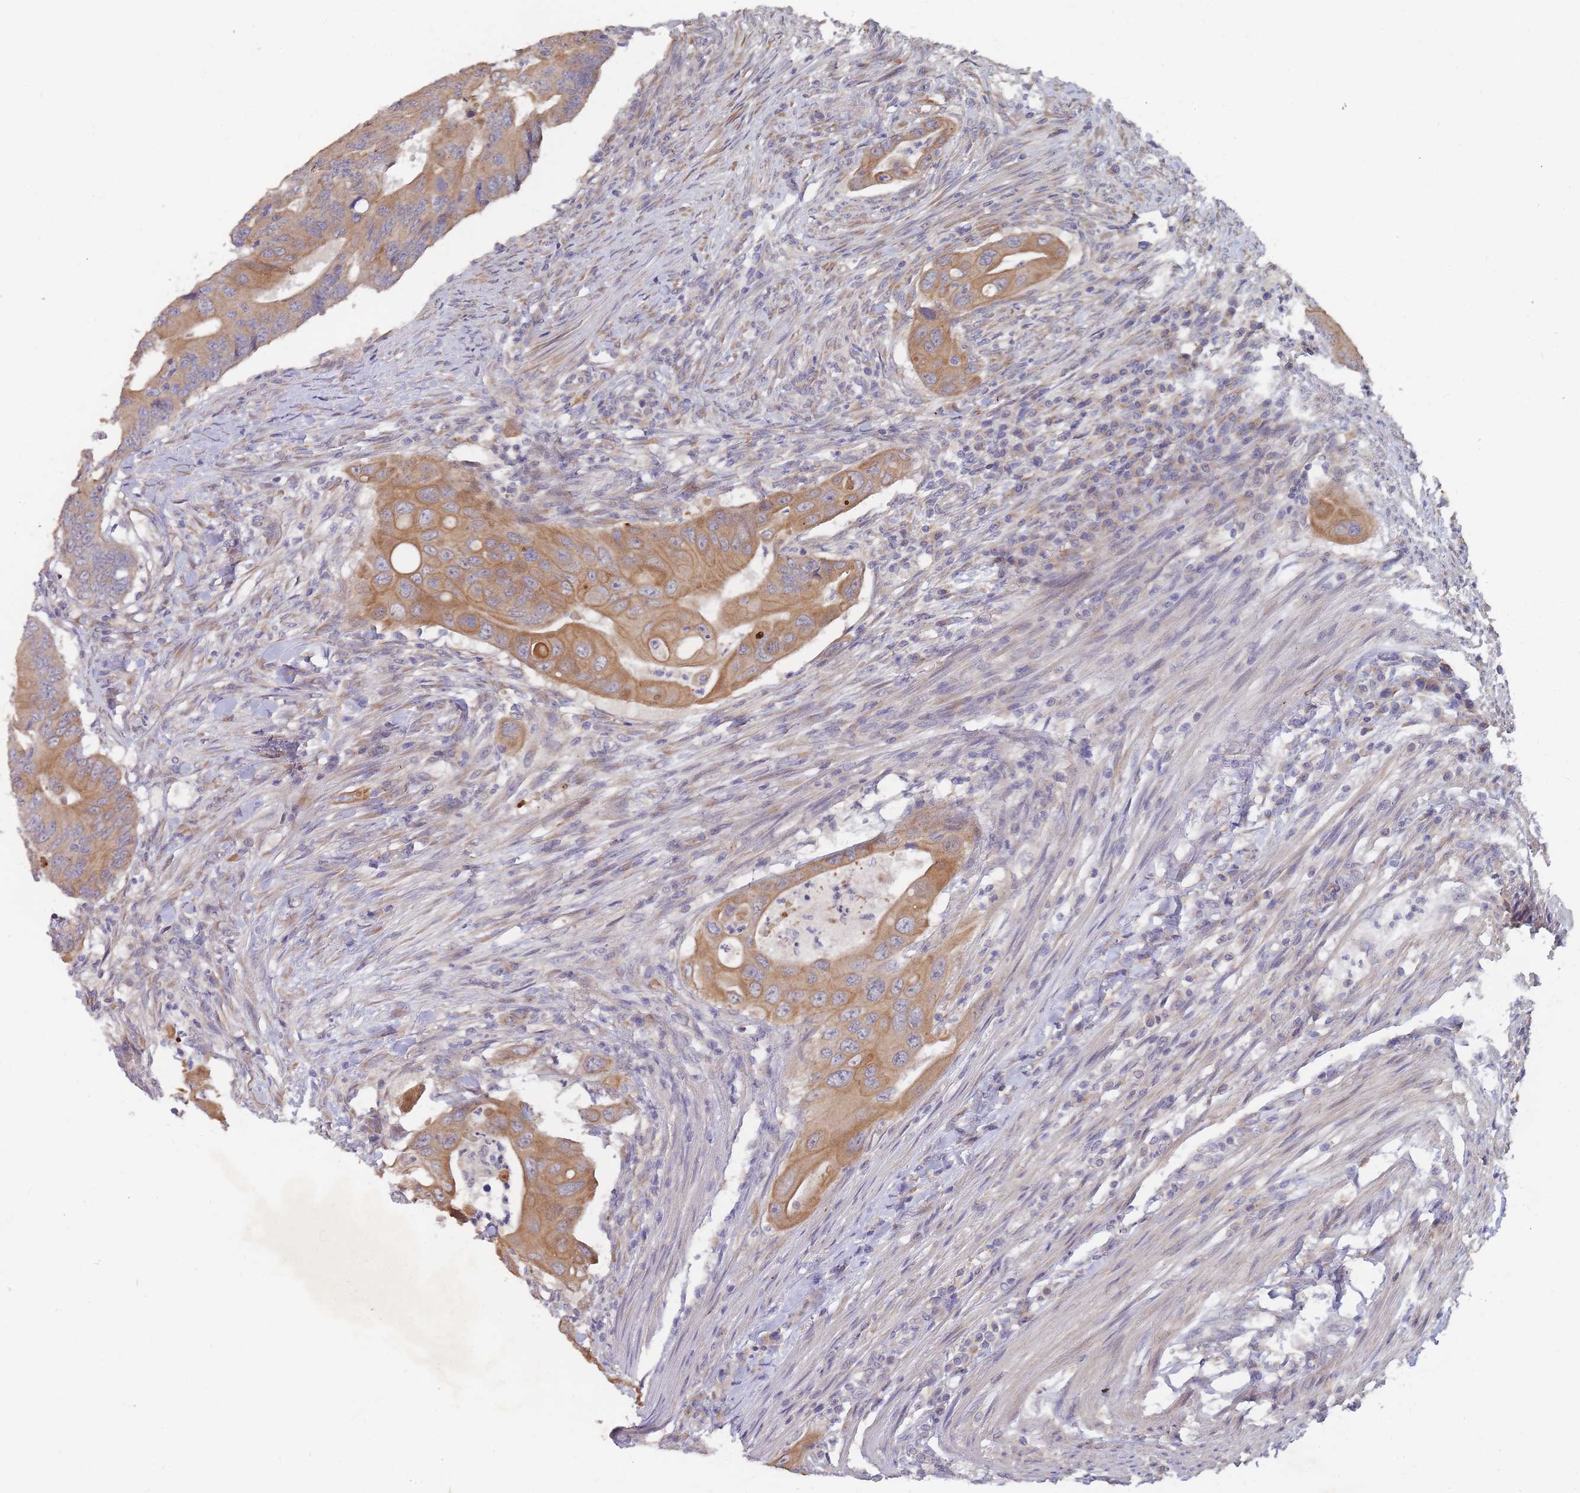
{"staining": {"intensity": "moderate", "quantity": ">75%", "location": "cytoplasmic/membranous"}, "tissue": "colorectal cancer", "cell_type": "Tumor cells", "image_type": "cancer", "snomed": [{"axis": "morphology", "description": "Adenocarcinoma, NOS"}, {"axis": "topography", "description": "Colon"}], "caption": "Tumor cells display medium levels of moderate cytoplasmic/membranous staining in approximately >75% of cells in human colorectal adenocarcinoma.", "gene": "SLC35F5", "patient": {"sex": "male", "age": 71}}